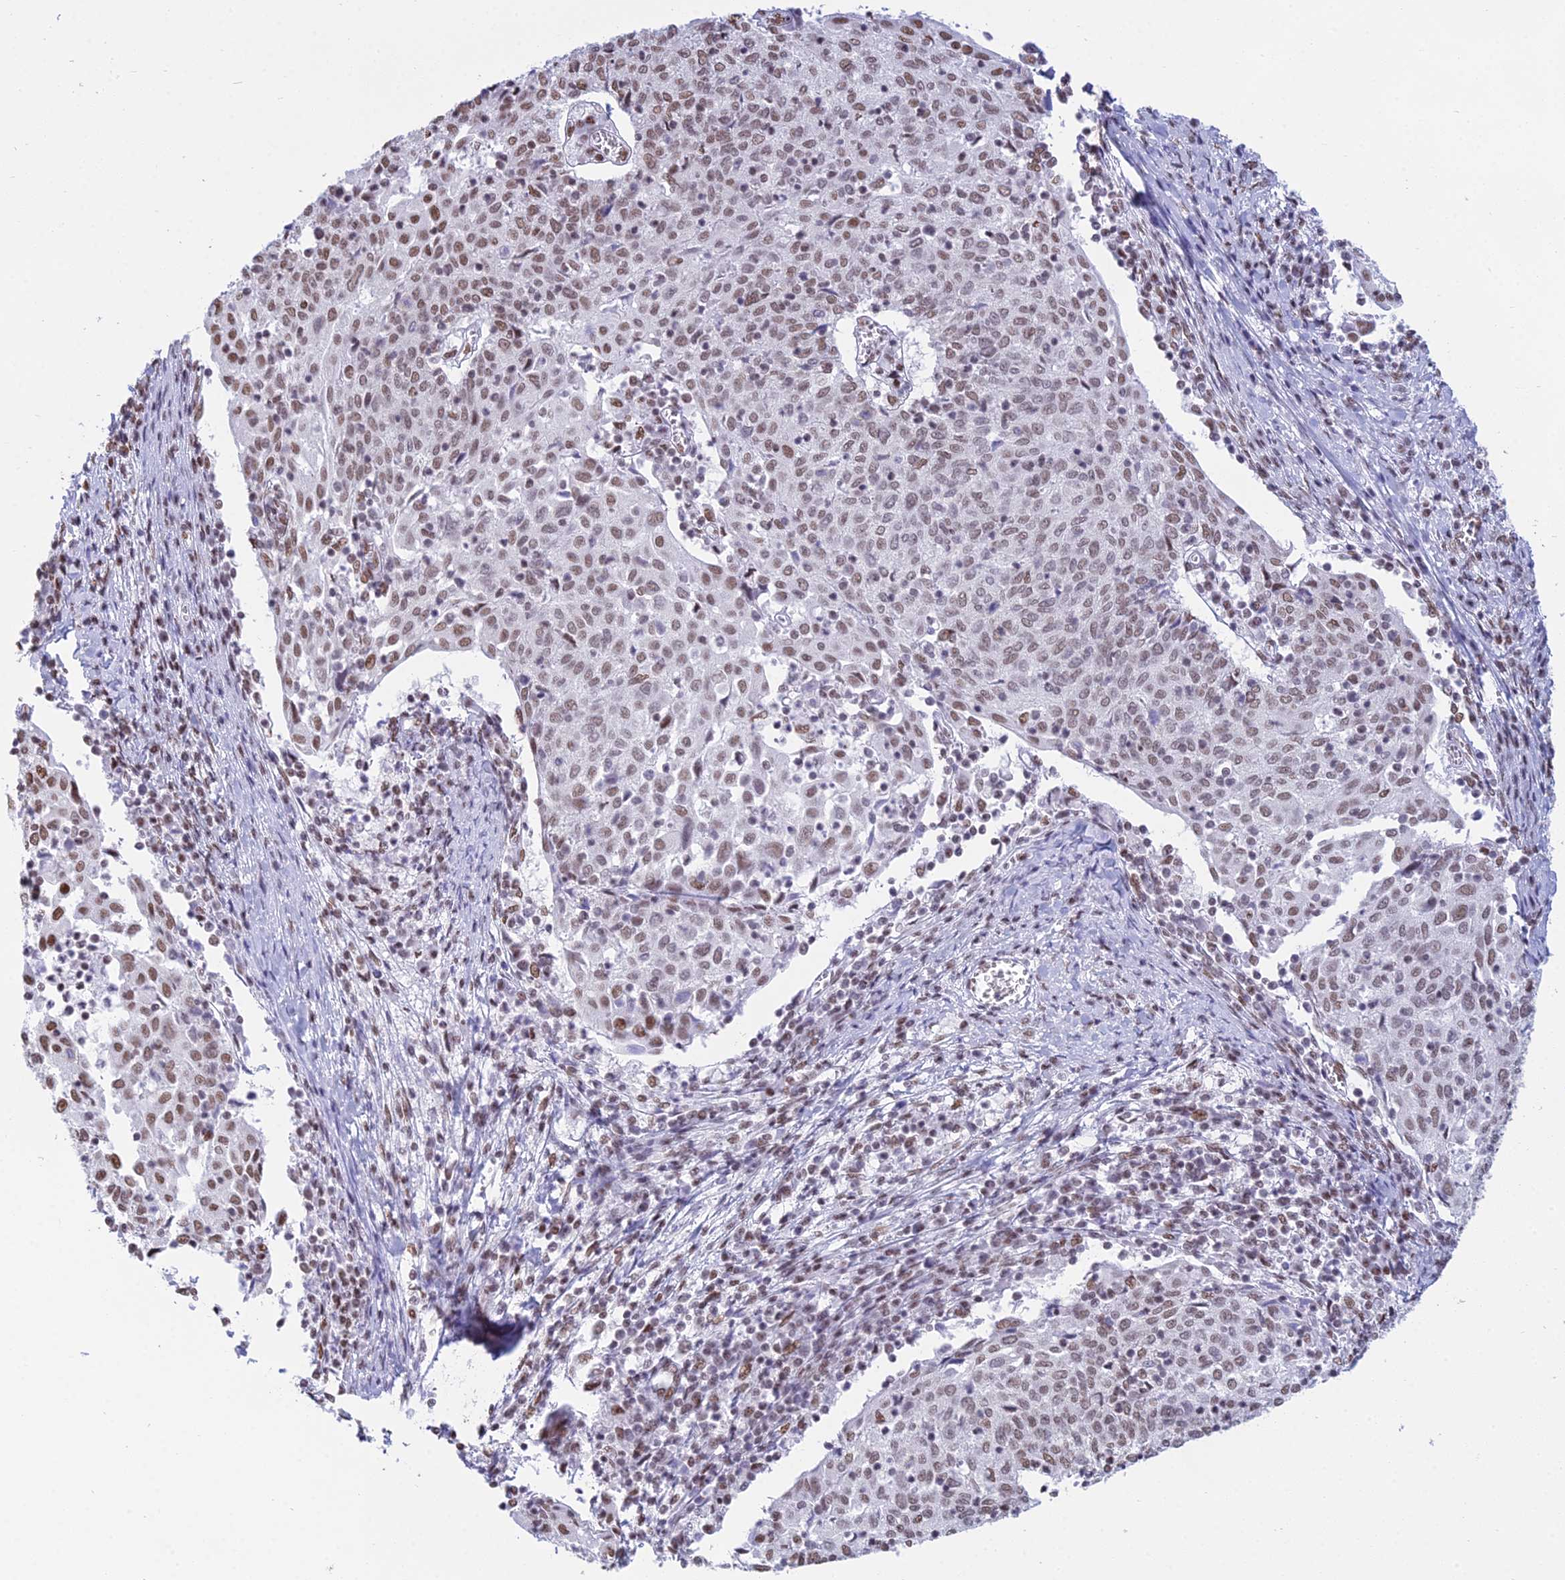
{"staining": {"intensity": "moderate", "quantity": ">75%", "location": "nuclear"}, "tissue": "cervical cancer", "cell_type": "Tumor cells", "image_type": "cancer", "snomed": [{"axis": "morphology", "description": "Squamous cell carcinoma, NOS"}, {"axis": "topography", "description": "Cervix"}], "caption": "A medium amount of moderate nuclear expression is appreciated in about >75% of tumor cells in cervical squamous cell carcinoma tissue.", "gene": "CDC26", "patient": {"sex": "female", "age": 52}}